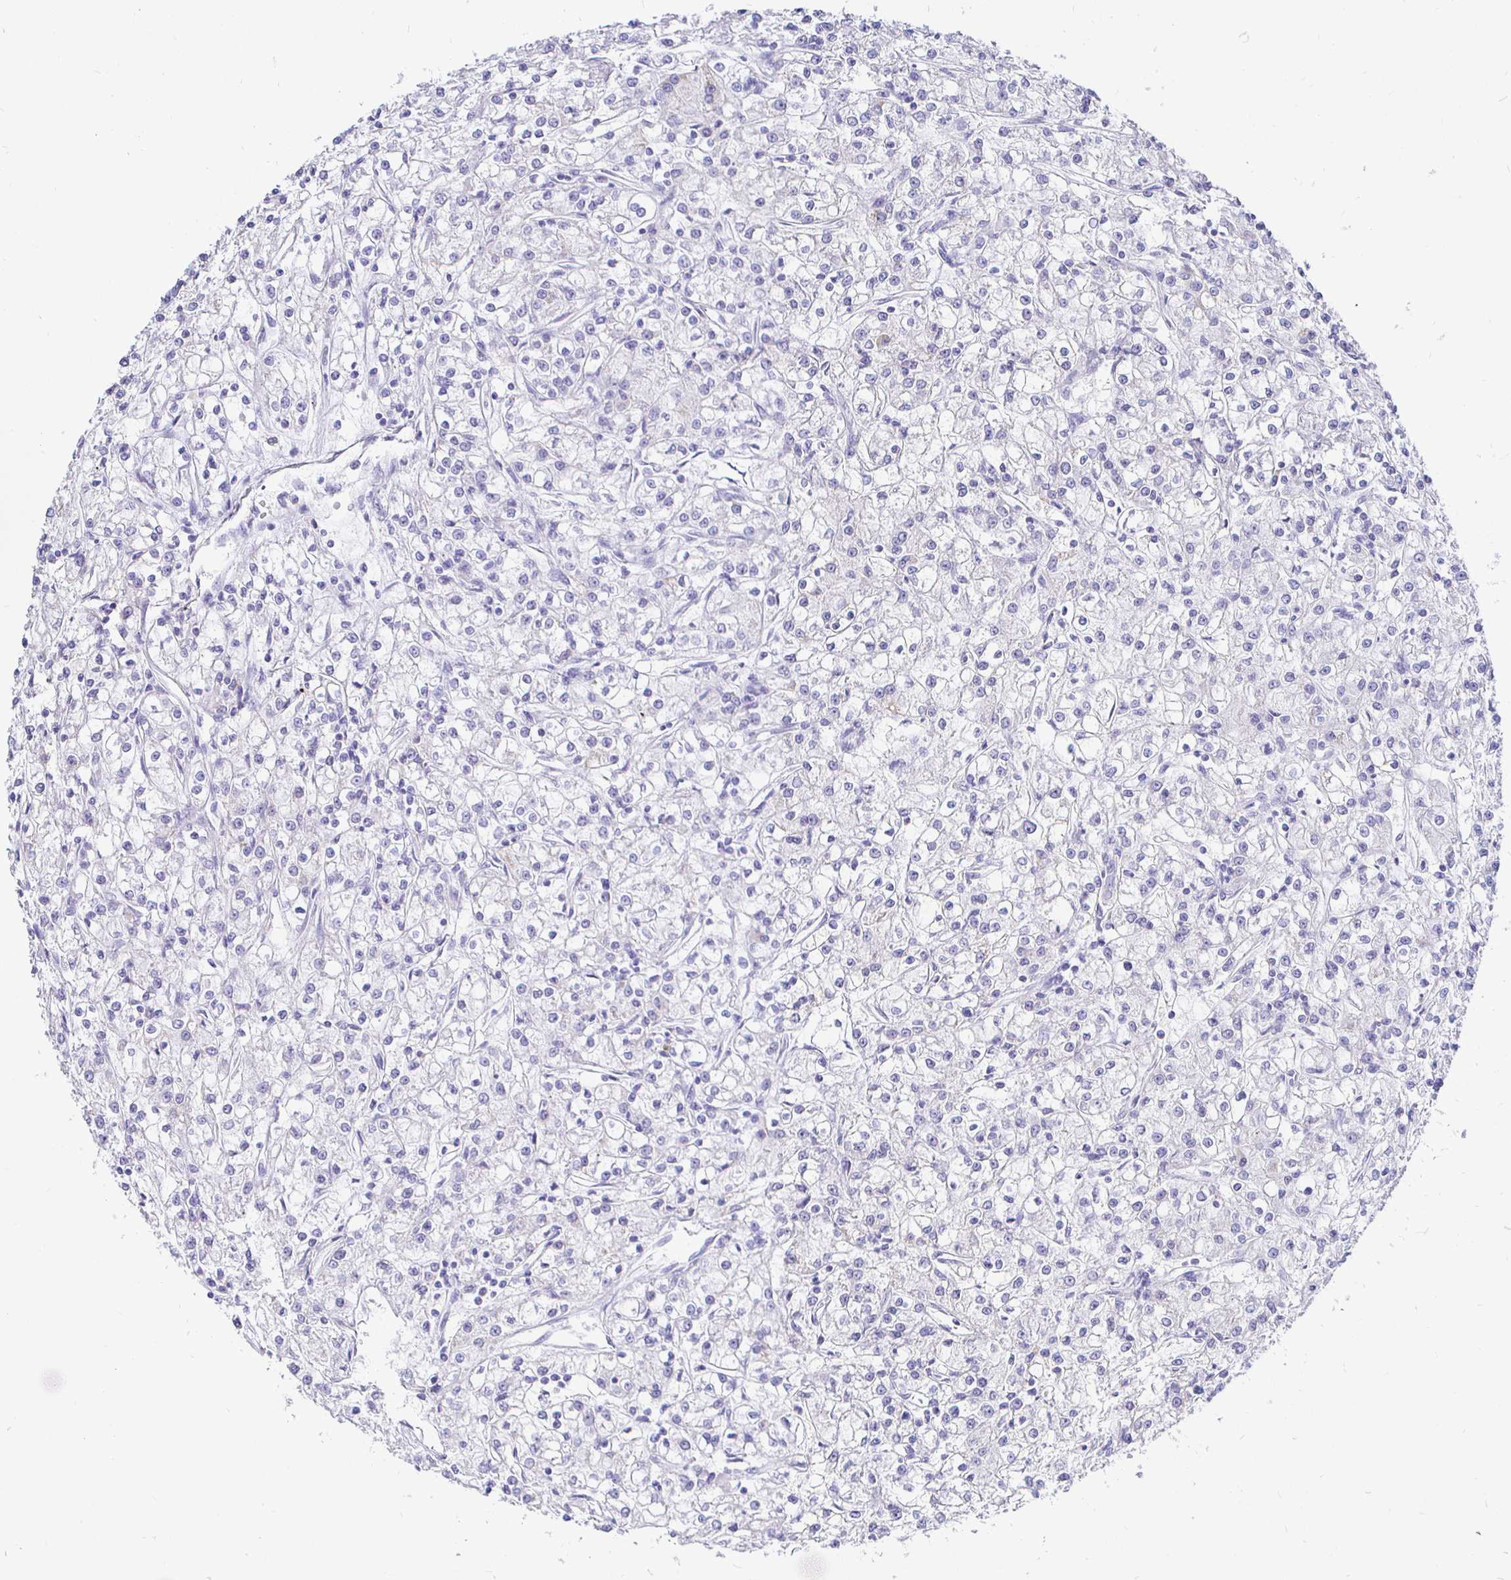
{"staining": {"intensity": "negative", "quantity": "none", "location": "none"}, "tissue": "renal cancer", "cell_type": "Tumor cells", "image_type": "cancer", "snomed": [{"axis": "morphology", "description": "Adenocarcinoma, NOS"}, {"axis": "topography", "description": "Kidney"}], "caption": "Tumor cells show no significant positivity in adenocarcinoma (renal).", "gene": "CR2", "patient": {"sex": "female", "age": 59}}